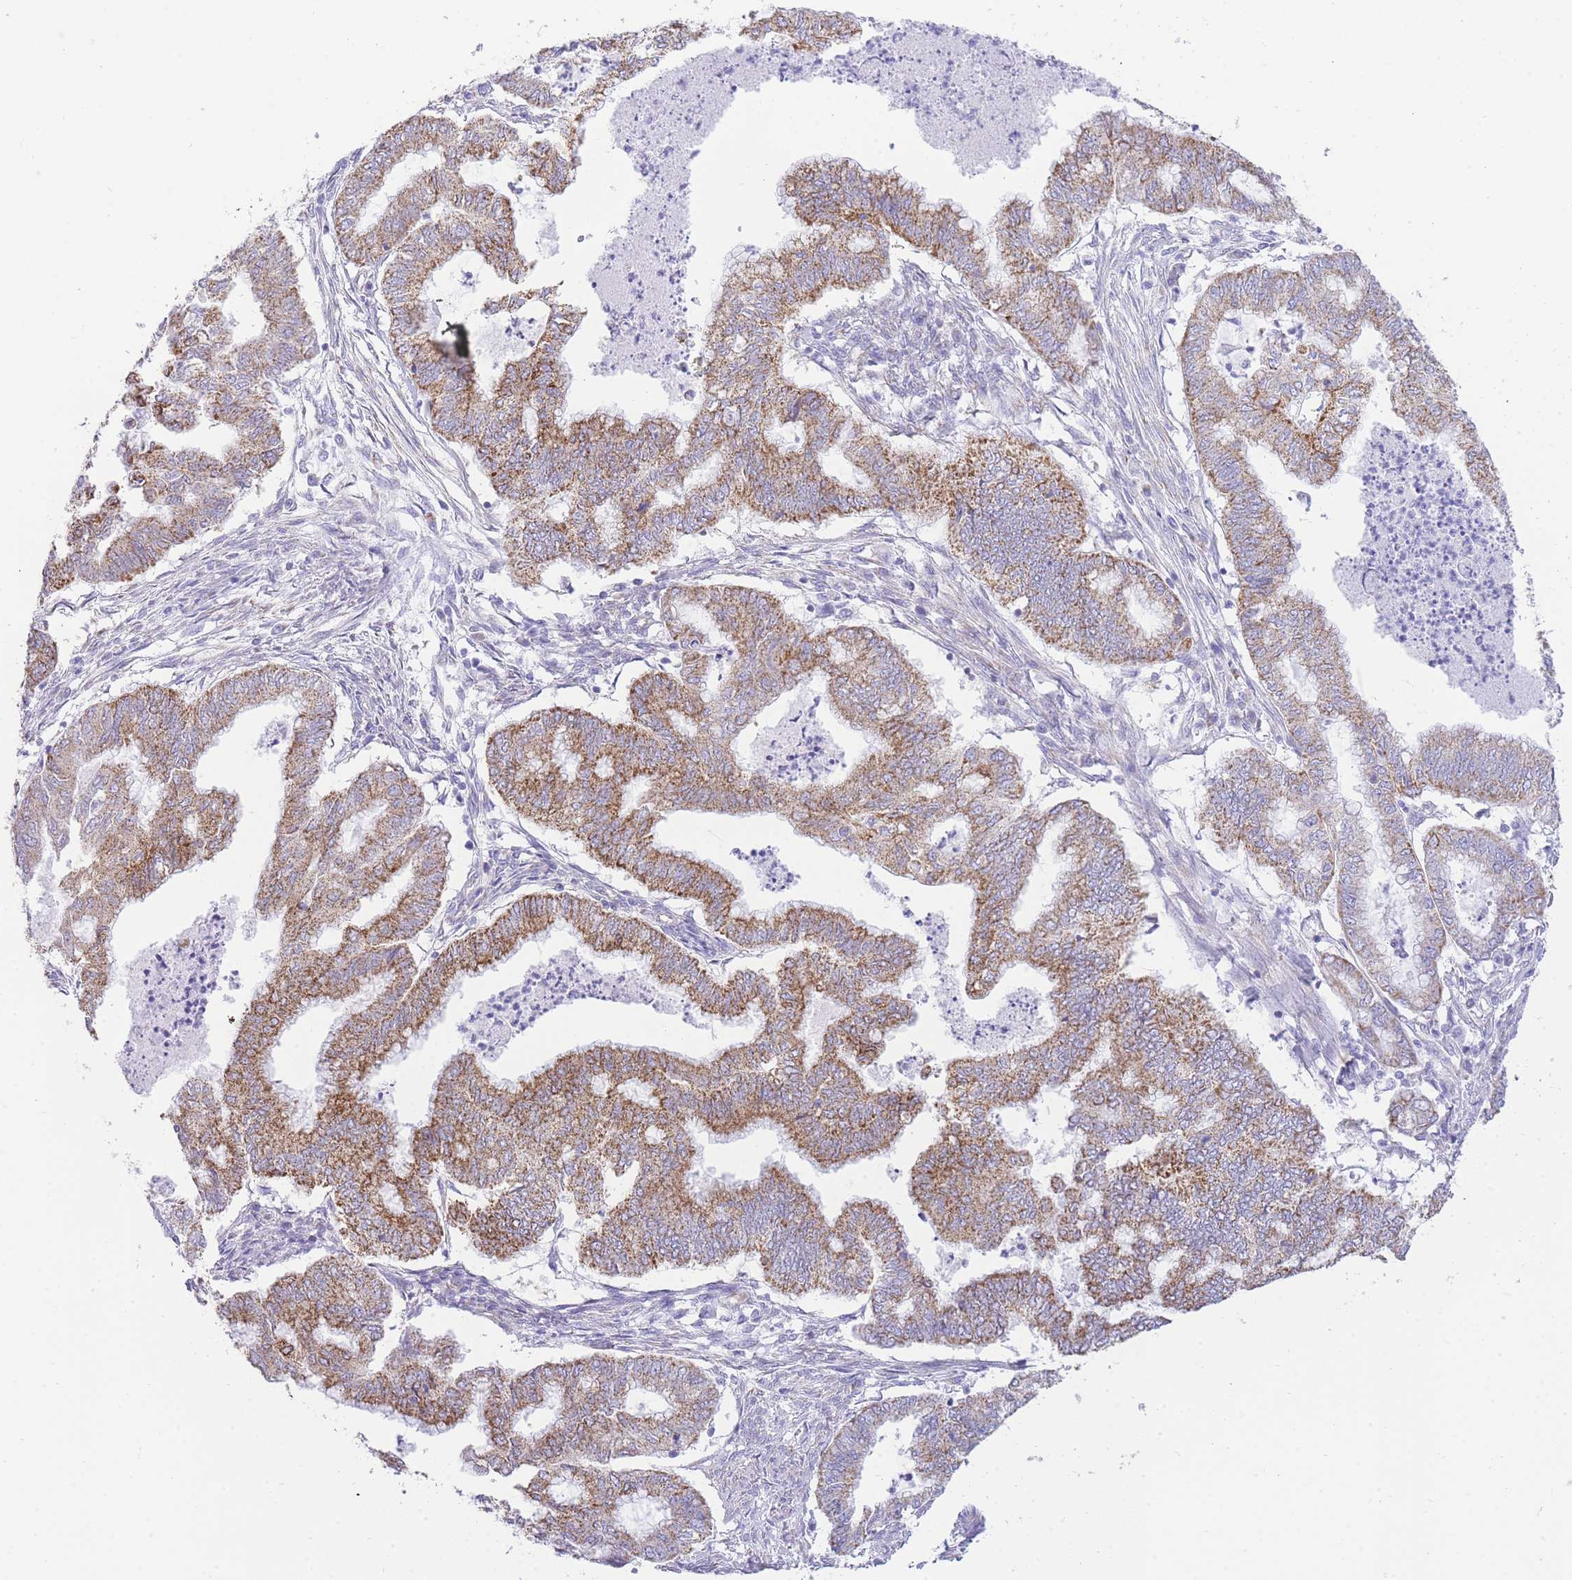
{"staining": {"intensity": "moderate", "quantity": "25%-75%", "location": "cytoplasmic/membranous"}, "tissue": "endometrial cancer", "cell_type": "Tumor cells", "image_type": "cancer", "snomed": [{"axis": "morphology", "description": "Adenocarcinoma, NOS"}, {"axis": "topography", "description": "Endometrium"}], "caption": "An immunohistochemistry (IHC) photomicrograph of tumor tissue is shown. Protein staining in brown labels moderate cytoplasmic/membranous positivity in endometrial cancer within tumor cells.", "gene": "ACSM4", "patient": {"sex": "female", "age": 79}}